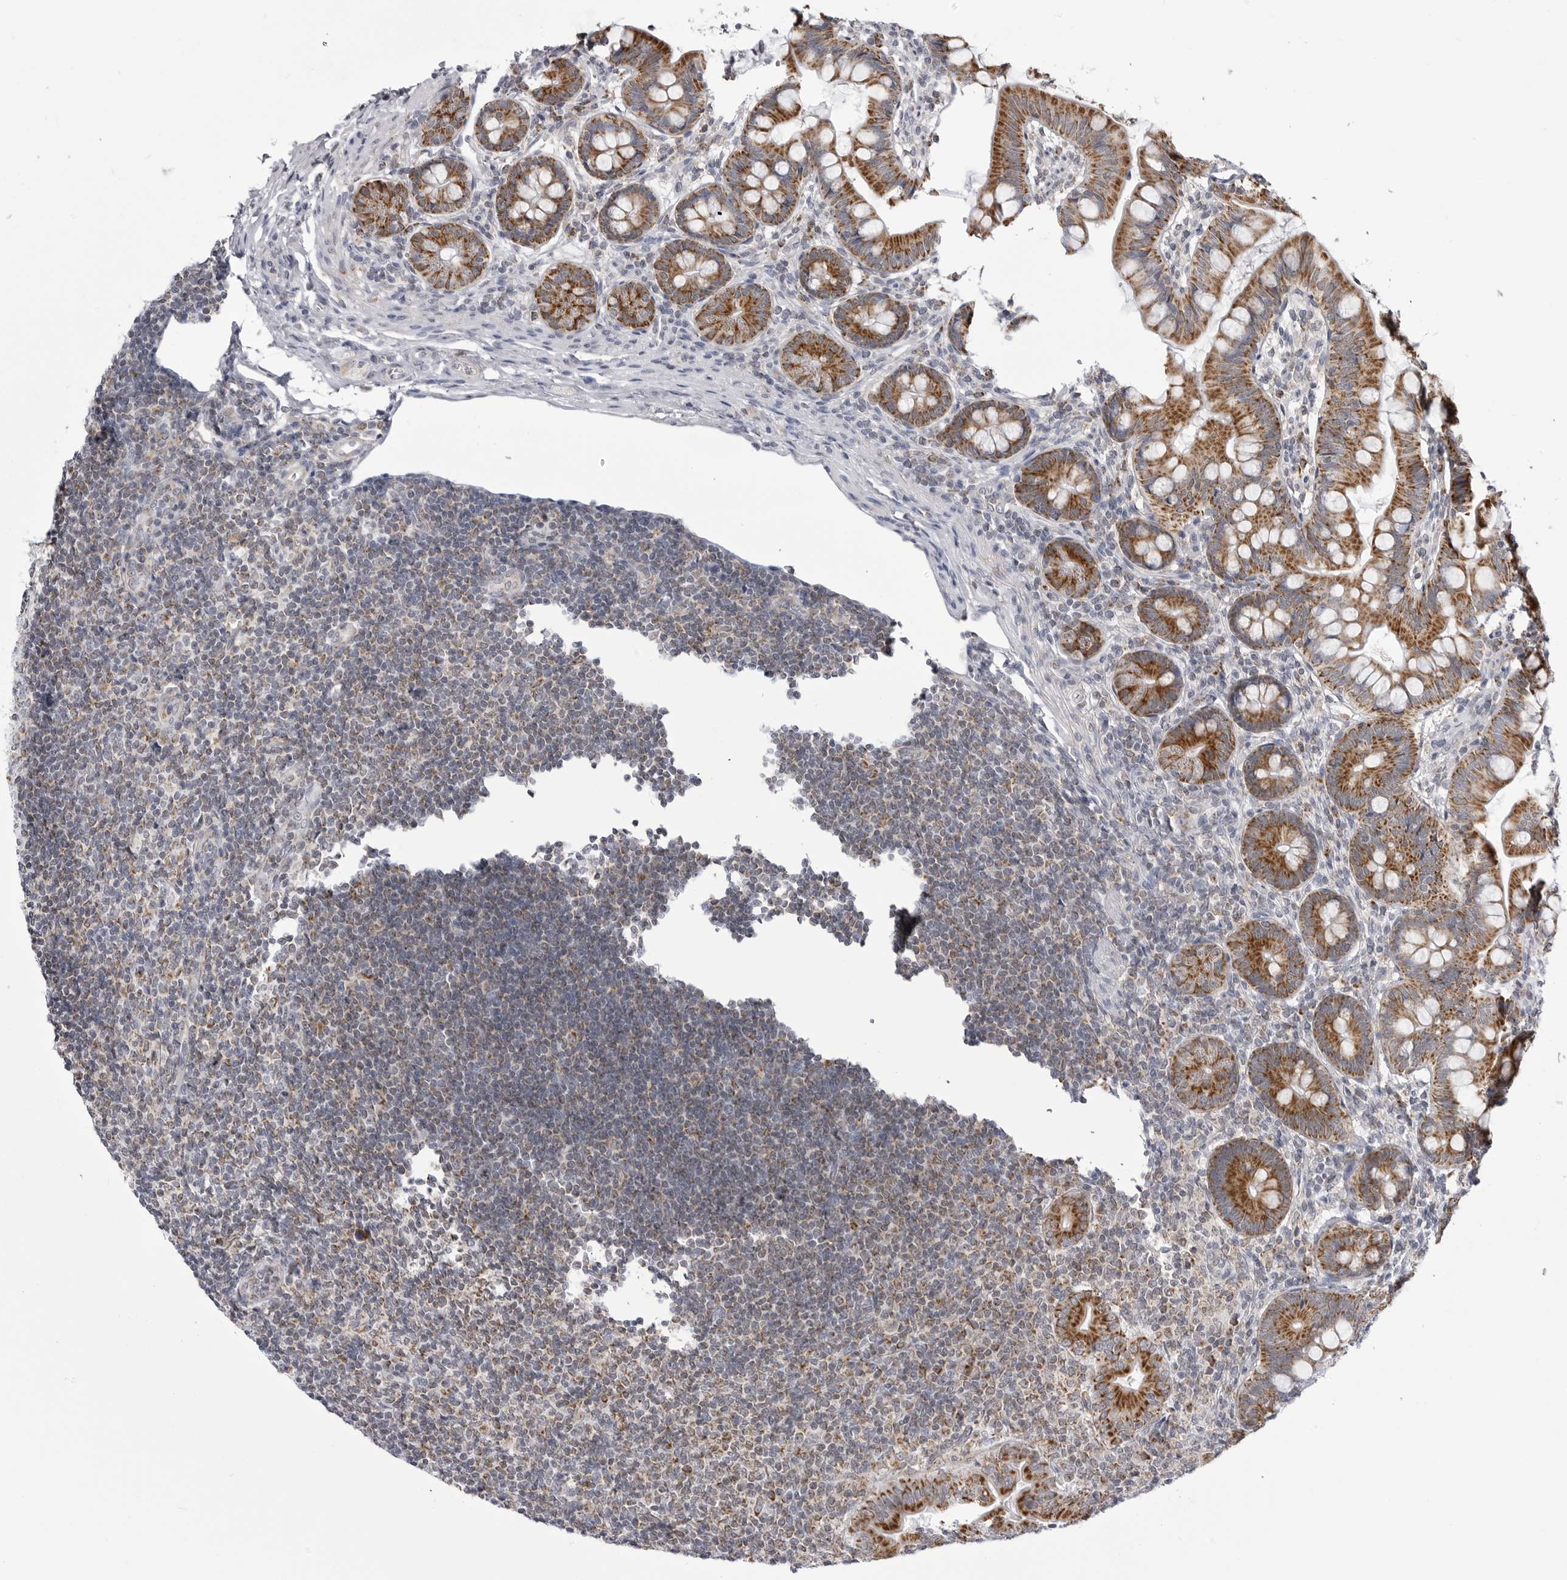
{"staining": {"intensity": "strong", "quantity": ">75%", "location": "cytoplasmic/membranous"}, "tissue": "small intestine", "cell_type": "Glandular cells", "image_type": "normal", "snomed": [{"axis": "morphology", "description": "Normal tissue, NOS"}, {"axis": "topography", "description": "Small intestine"}], "caption": "Immunohistochemical staining of unremarkable human small intestine exhibits high levels of strong cytoplasmic/membranous positivity in about >75% of glandular cells. (IHC, brightfield microscopy, high magnification).", "gene": "FH", "patient": {"sex": "male", "age": 7}}